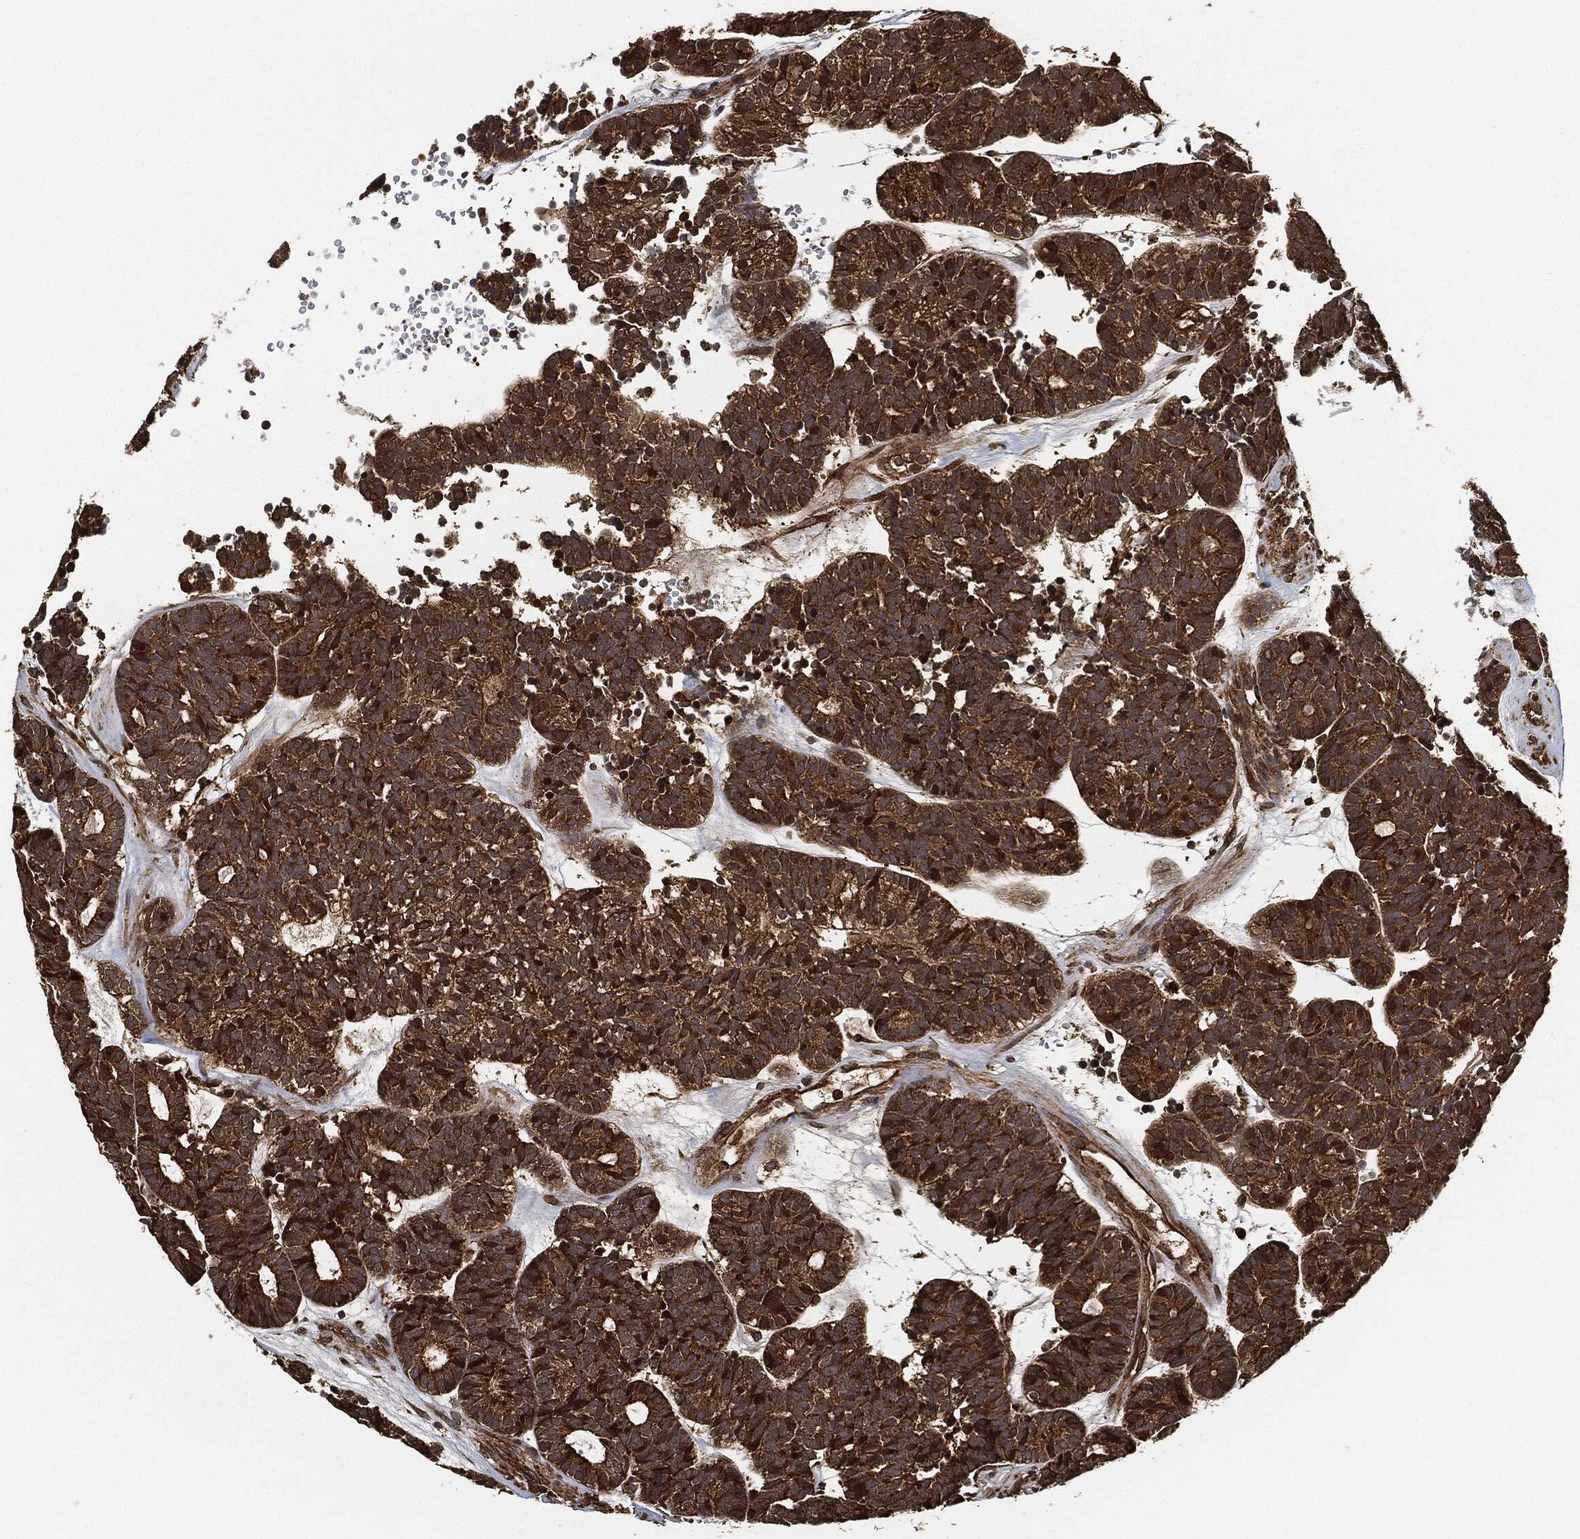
{"staining": {"intensity": "strong", "quantity": ">75%", "location": "cytoplasmic/membranous"}, "tissue": "head and neck cancer", "cell_type": "Tumor cells", "image_type": "cancer", "snomed": [{"axis": "morphology", "description": "Adenocarcinoma, NOS"}, {"axis": "topography", "description": "Head-Neck"}], "caption": "Strong cytoplasmic/membranous staining is present in approximately >75% of tumor cells in head and neck adenocarcinoma. (DAB IHC, brown staining for protein, blue staining for nuclei).", "gene": "CEP290", "patient": {"sex": "female", "age": 81}}